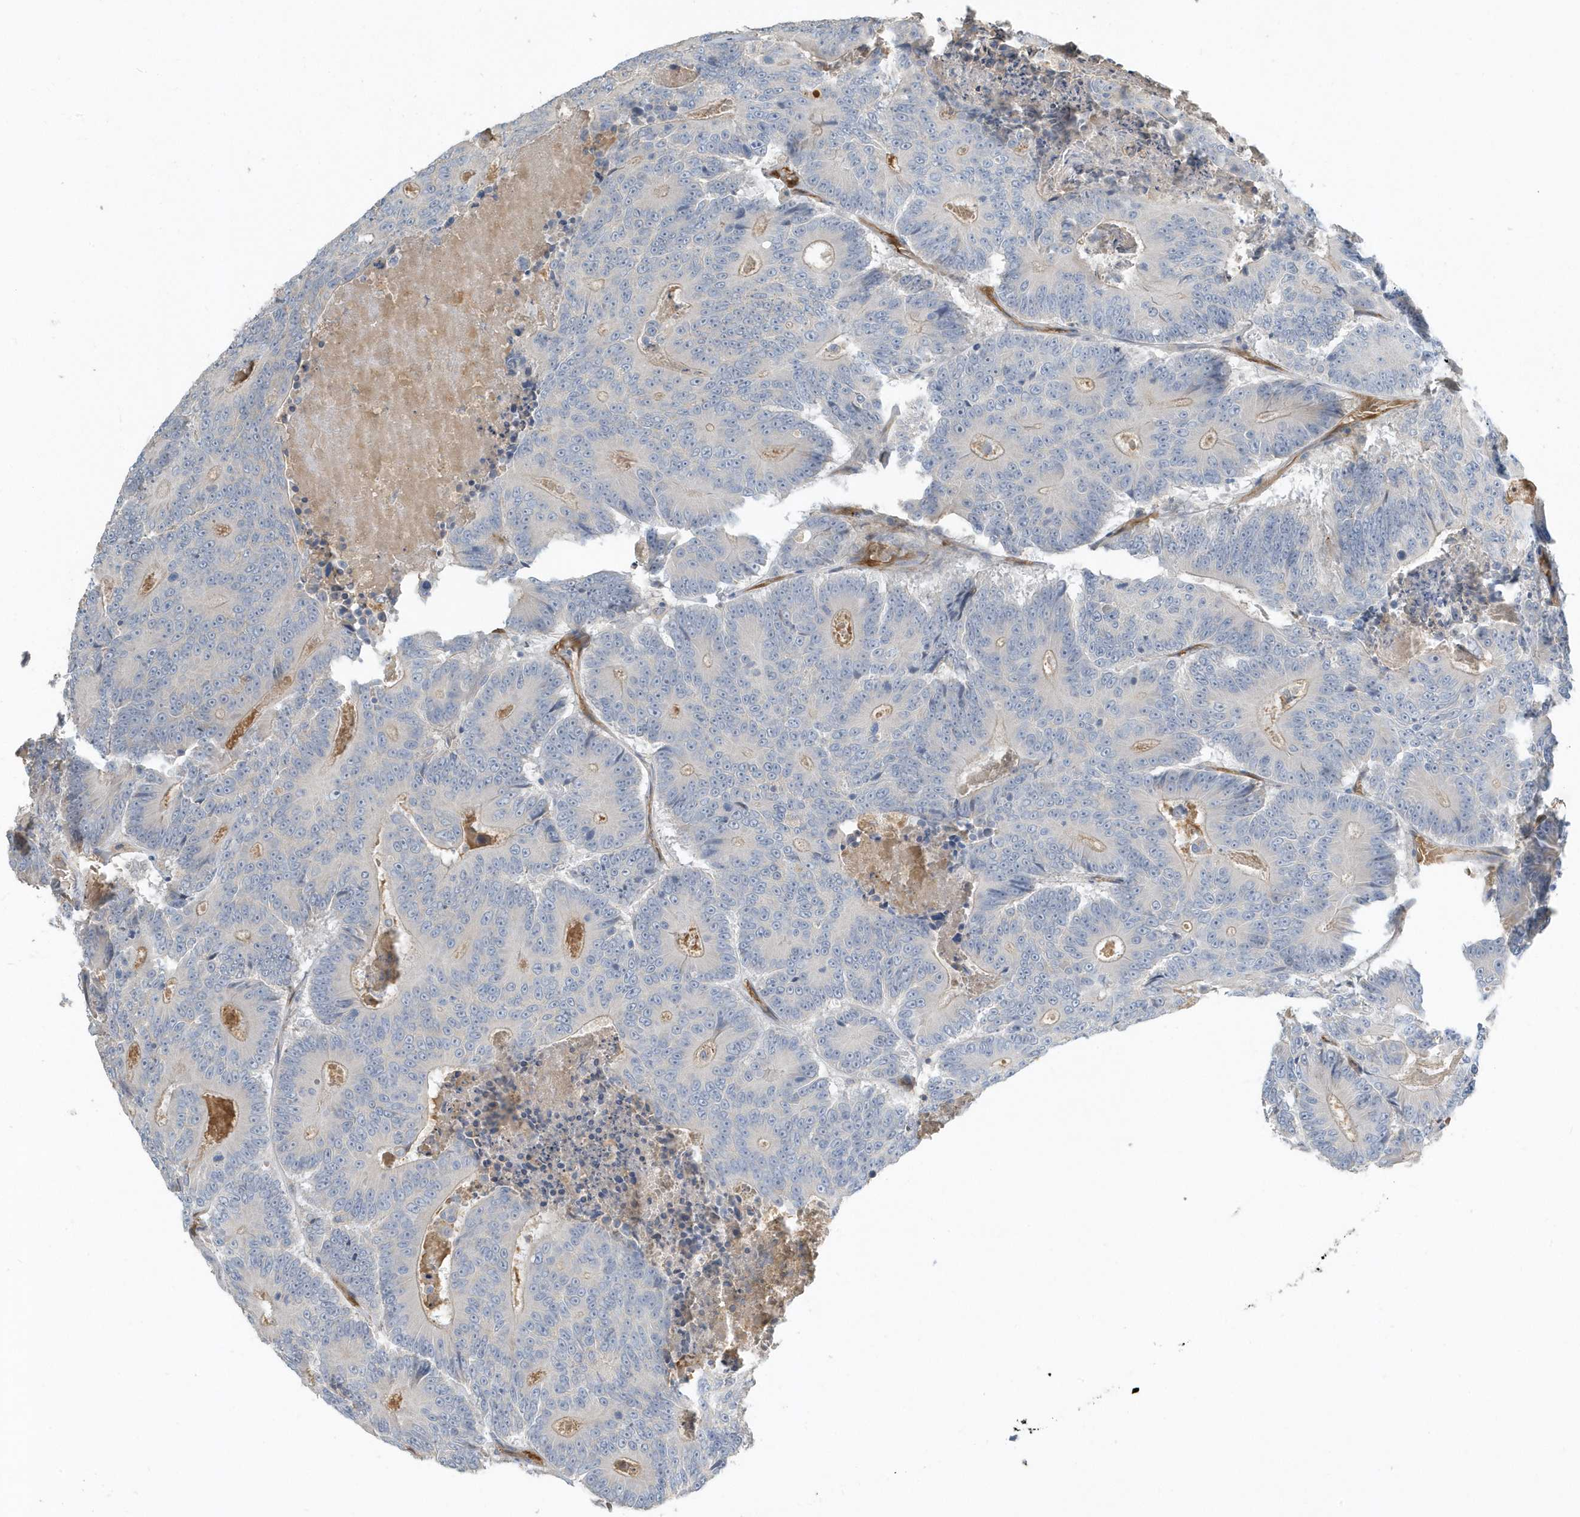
{"staining": {"intensity": "negative", "quantity": "none", "location": "none"}, "tissue": "colorectal cancer", "cell_type": "Tumor cells", "image_type": "cancer", "snomed": [{"axis": "morphology", "description": "Adenocarcinoma, NOS"}, {"axis": "topography", "description": "Colon"}], "caption": "High magnification brightfield microscopy of colorectal cancer stained with DAB (3,3'-diaminobenzidine) (brown) and counterstained with hematoxylin (blue): tumor cells show no significant staining.", "gene": "USP53", "patient": {"sex": "male", "age": 83}}